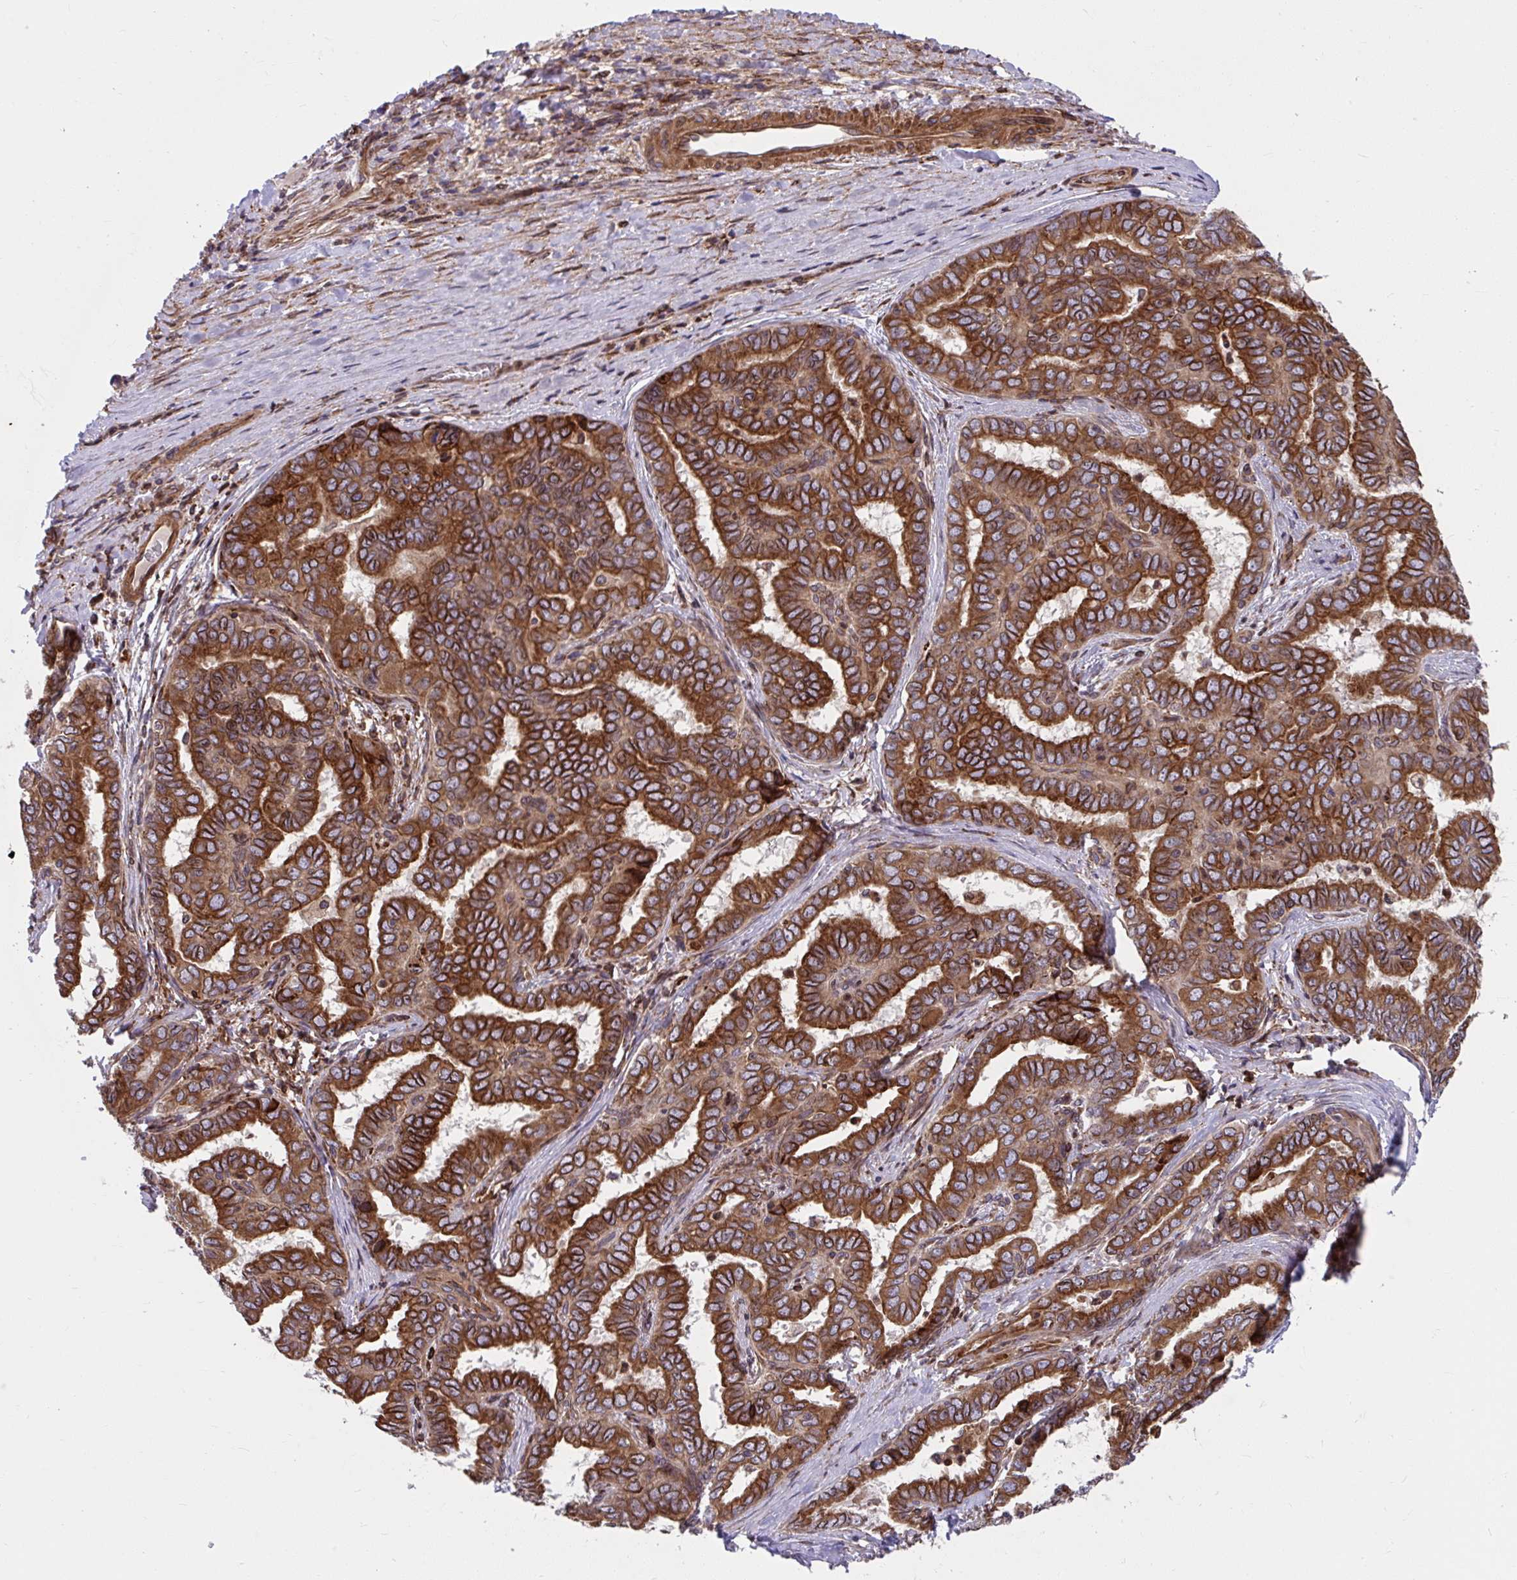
{"staining": {"intensity": "strong", "quantity": ">75%", "location": "cytoplasmic/membranous"}, "tissue": "liver cancer", "cell_type": "Tumor cells", "image_type": "cancer", "snomed": [{"axis": "morphology", "description": "Cholangiocarcinoma"}, {"axis": "topography", "description": "Liver"}], "caption": "There is high levels of strong cytoplasmic/membranous positivity in tumor cells of liver cholangiocarcinoma, as demonstrated by immunohistochemical staining (brown color).", "gene": "STIM2", "patient": {"sex": "female", "age": 64}}